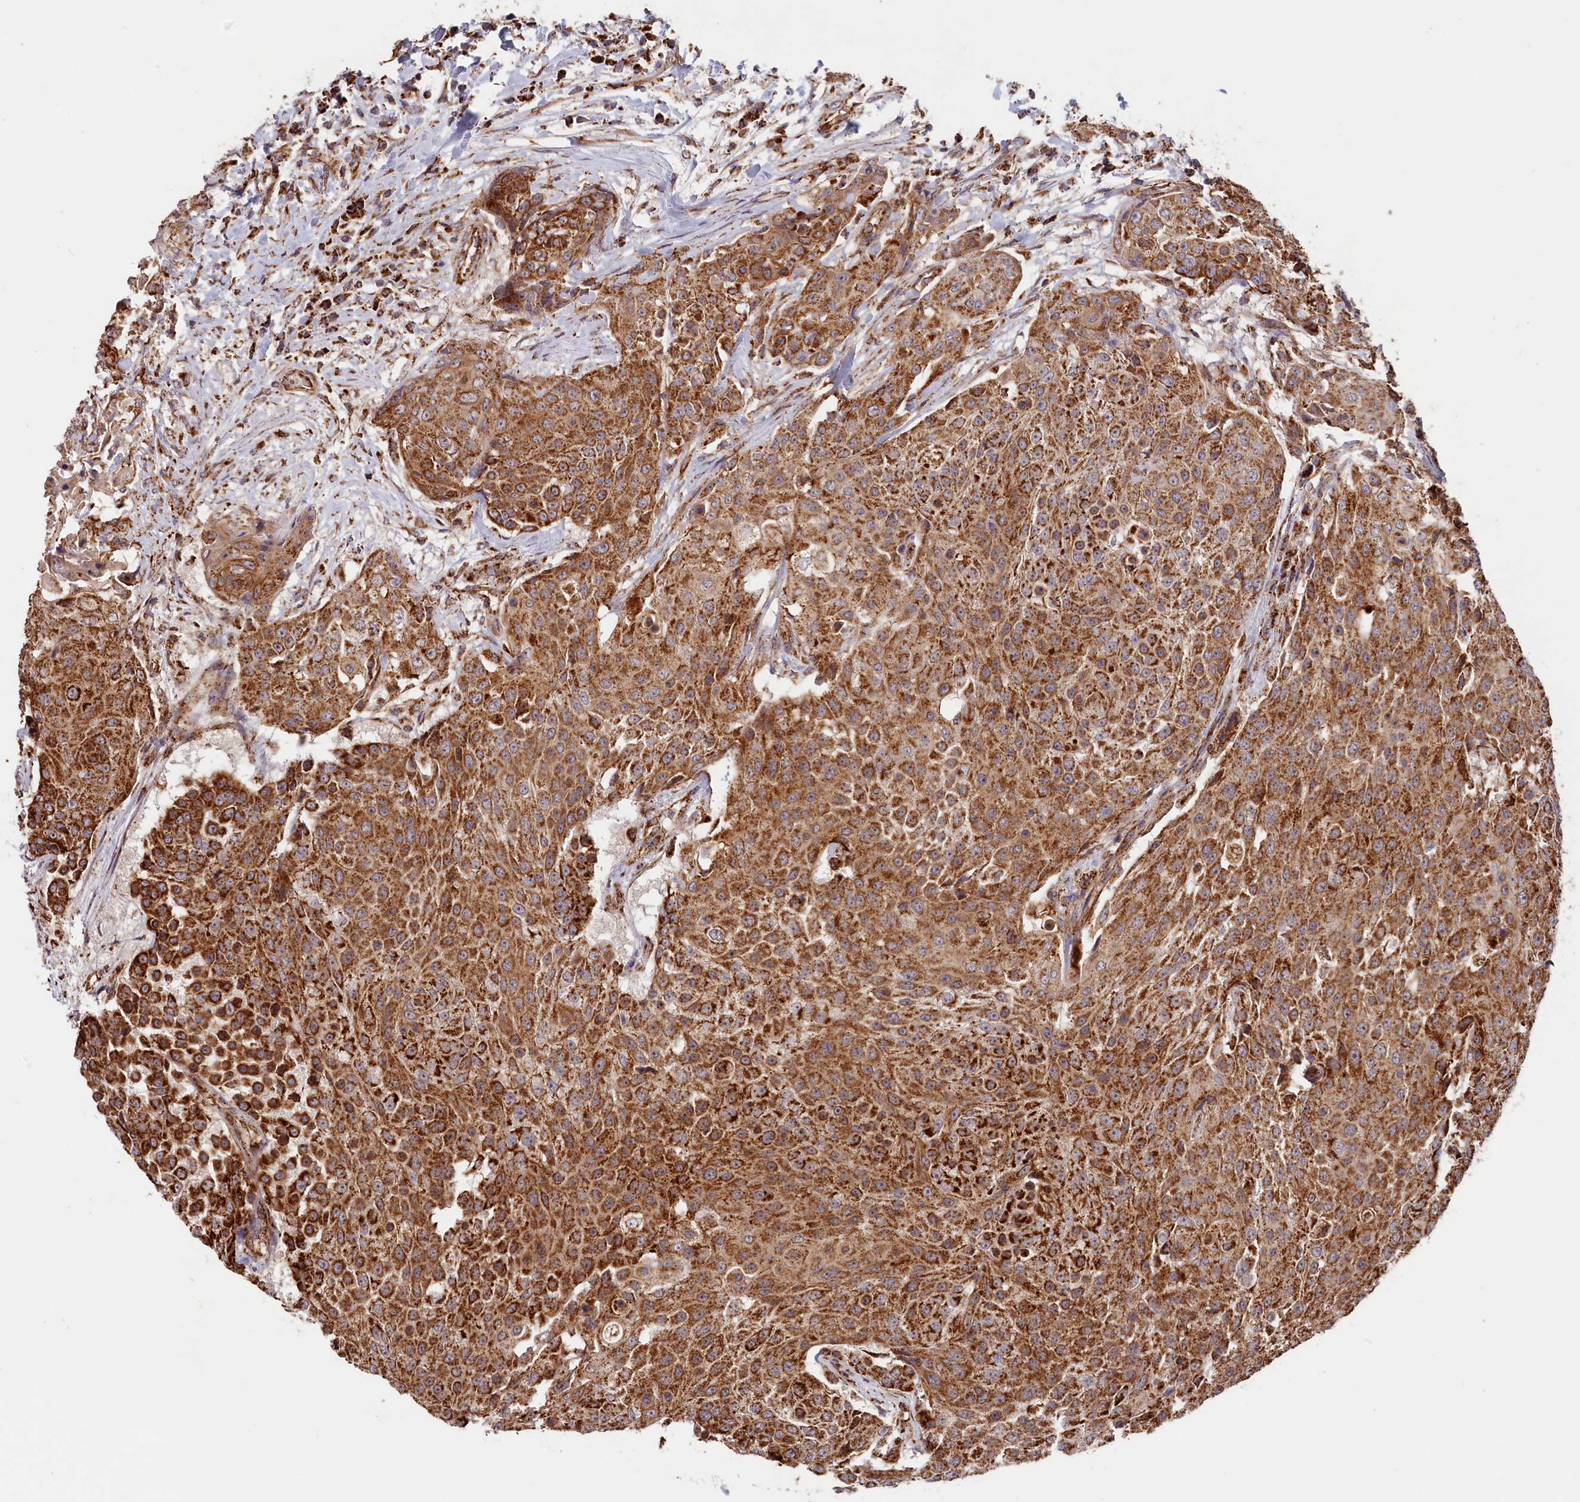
{"staining": {"intensity": "strong", "quantity": ">75%", "location": "cytoplasmic/membranous"}, "tissue": "urothelial cancer", "cell_type": "Tumor cells", "image_type": "cancer", "snomed": [{"axis": "morphology", "description": "Urothelial carcinoma, High grade"}, {"axis": "topography", "description": "Urinary bladder"}], "caption": "Immunohistochemical staining of urothelial cancer reveals high levels of strong cytoplasmic/membranous positivity in about >75% of tumor cells.", "gene": "MACROD1", "patient": {"sex": "female", "age": 63}}